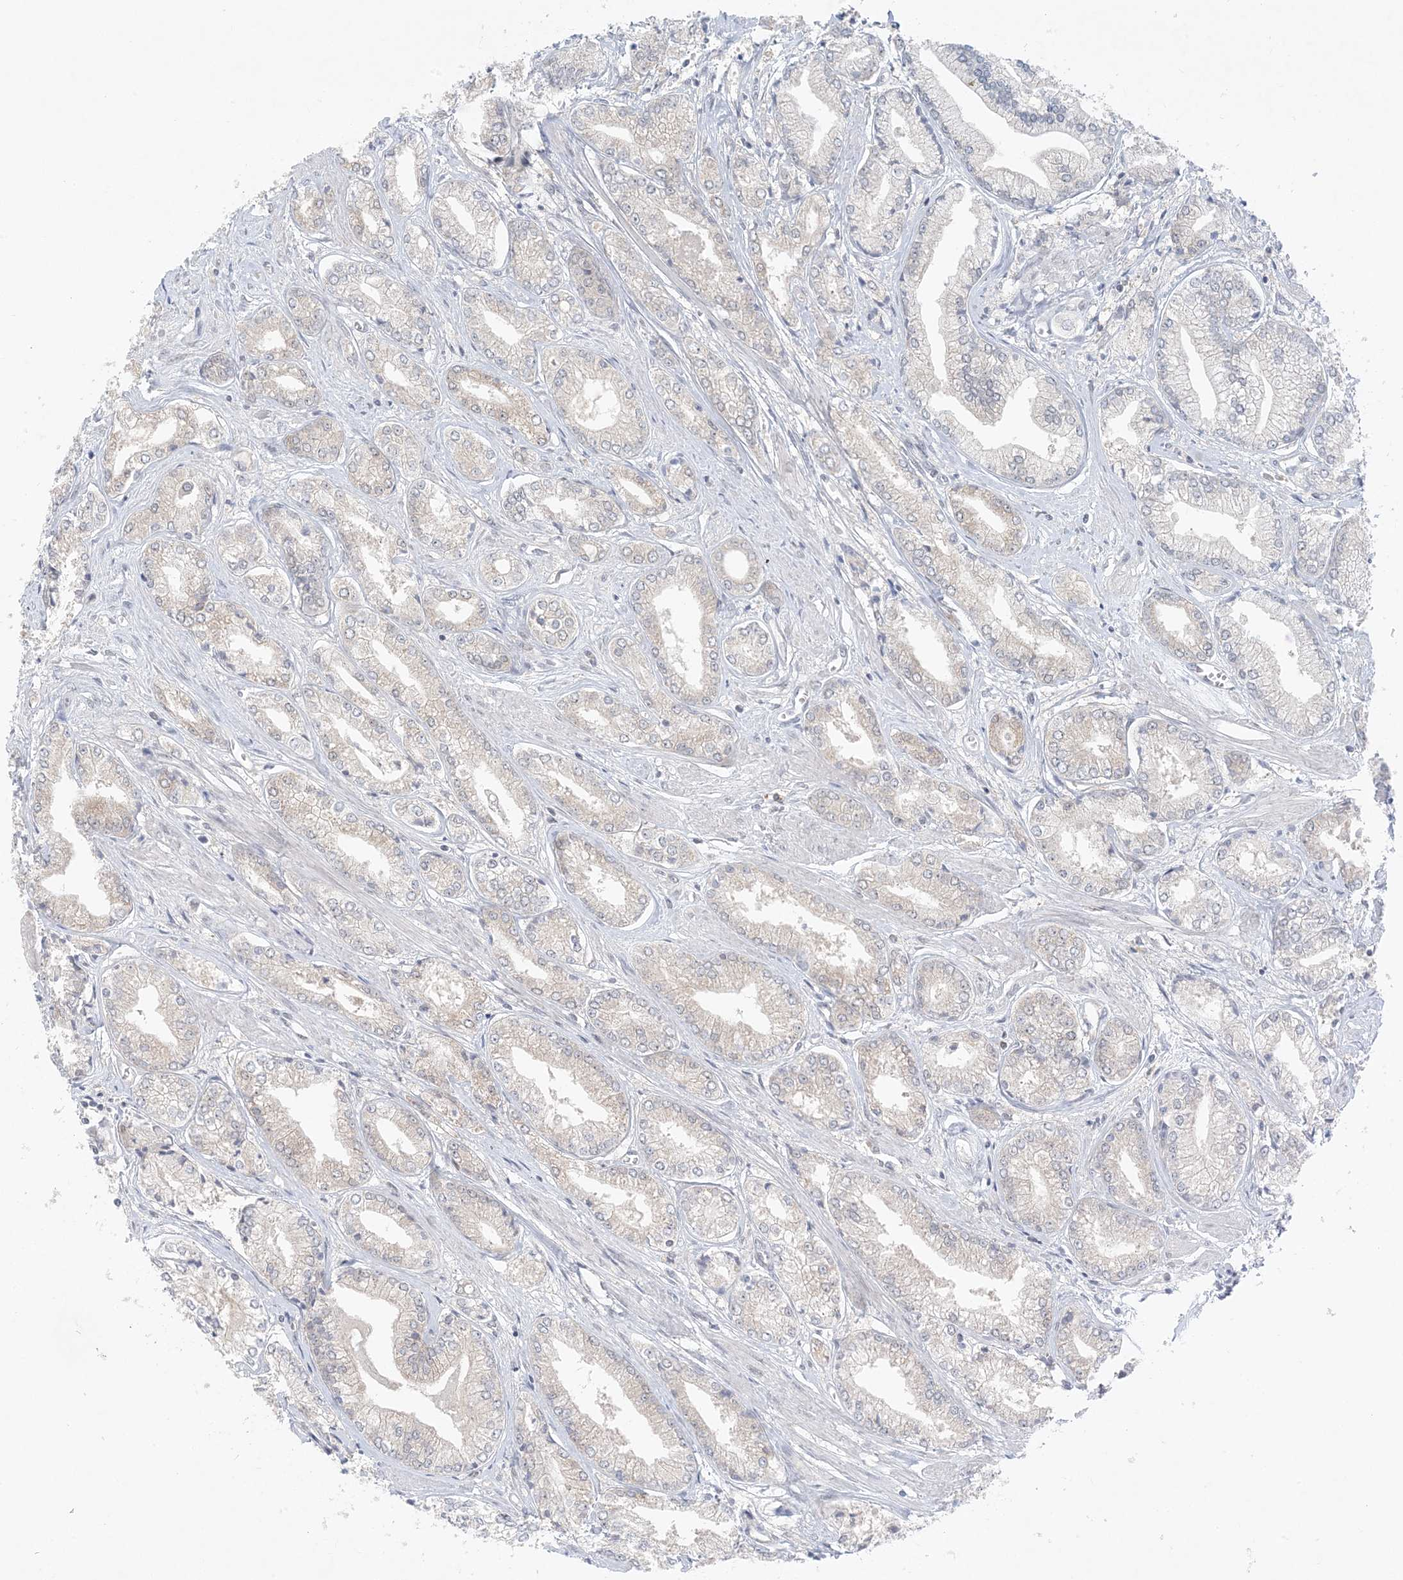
{"staining": {"intensity": "negative", "quantity": "none", "location": "none"}, "tissue": "prostate cancer", "cell_type": "Tumor cells", "image_type": "cancer", "snomed": [{"axis": "morphology", "description": "Adenocarcinoma, Low grade"}, {"axis": "topography", "description": "Prostate"}], "caption": "This is an immunohistochemistry micrograph of human prostate low-grade adenocarcinoma. There is no expression in tumor cells.", "gene": "OBI1", "patient": {"sex": "male", "age": 60}}